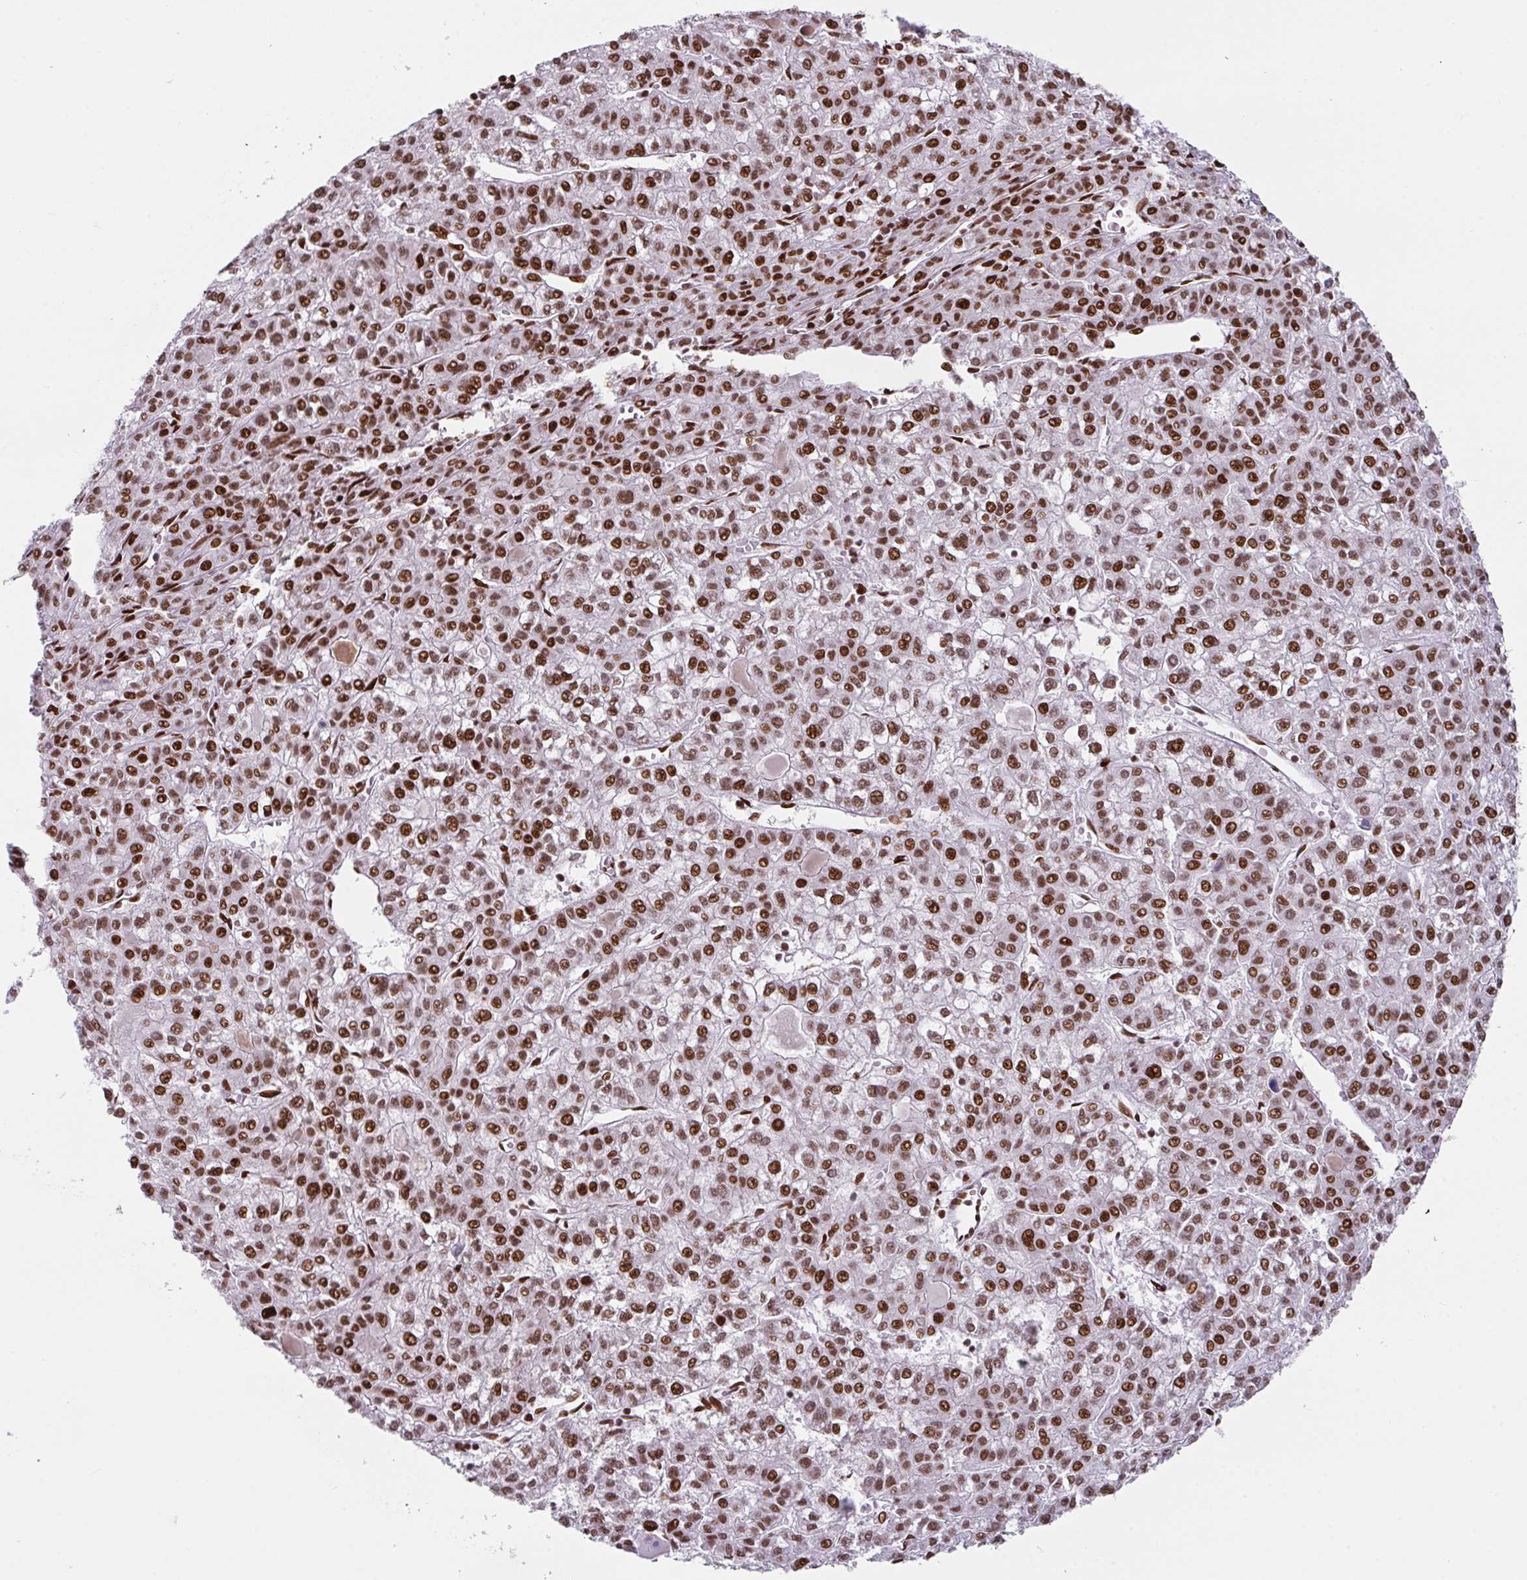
{"staining": {"intensity": "strong", "quantity": ">75%", "location": "nuclear"}, "tissue": "liver cancer", "cell_type": "Tumor cells", "image_type": "cancer", "snomed": [{"axis": "morphology", "description": "Carcinoma, Hepatocellular, NOS"}, {"axis": "topography", "description": "Liver"}], "caption": "This micrograph demonstrates liver cancer stained with immunohistochemistry (IHC) to label a protein in brown. The nuclear of tumor cells show strong positivity for the protein. Nuclei are counter-stained blue.", "gene": "CLP1", "patient": {"sex": "female", "age": 43}}